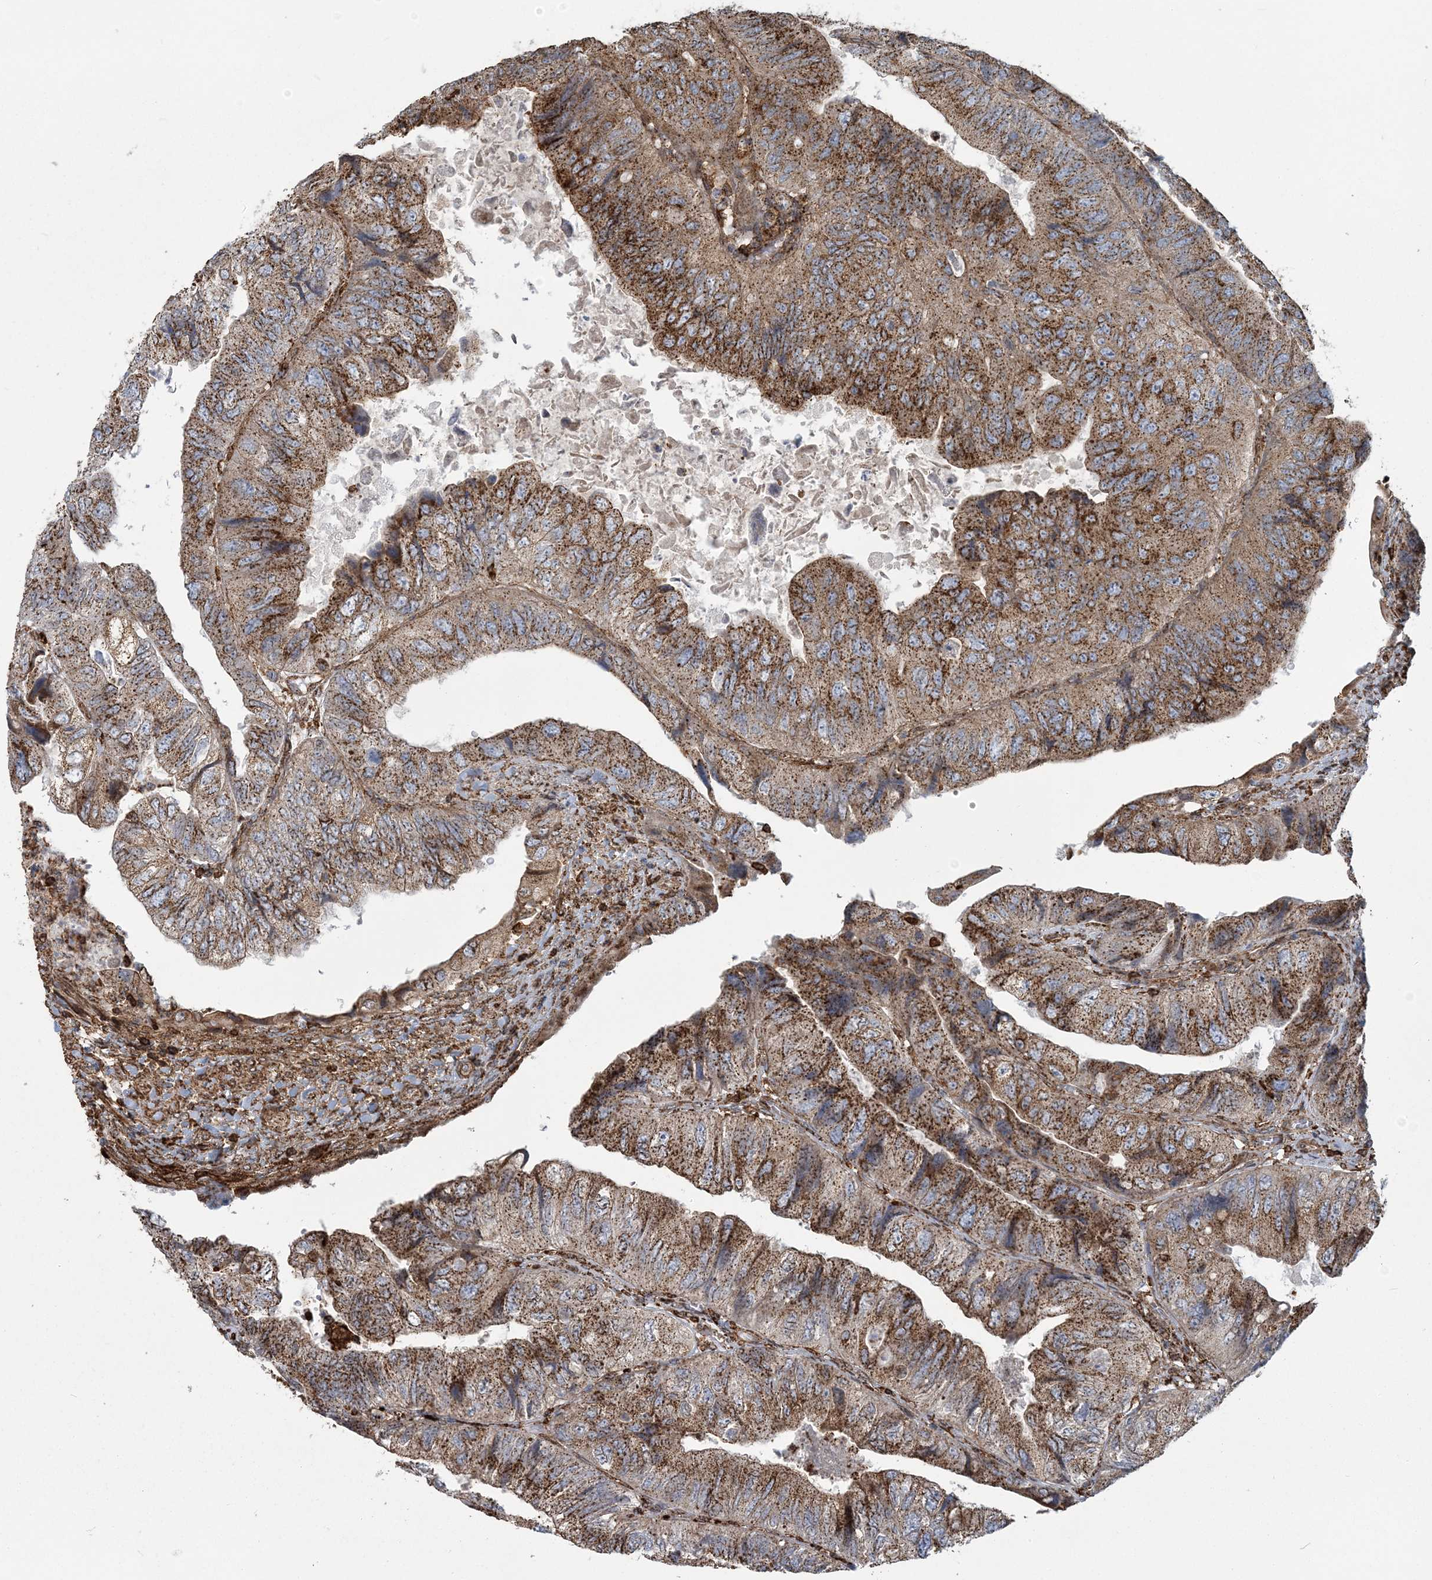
{"staining": {"intensity": "moderate", "quantity": ">75%", "location": "cytoplasmic/membranous"}, "tissue": "colorectal cancer", "cell_type": "Tumor cells", "image_type": "cancer", "snomed": [{"axis": "morphology", "description": "Adenocarcinoma, NOS"}, {"axis": "topography", "description": "Rectum"}], "caption": "Brown immunohistochemical staining in colorectal cancer shows moderate cytoplasmic/membranous staining in about >75% of tumor cells.", "gene": "TRAF3IP2", "patient": {"sex": "male", "age": 63}}